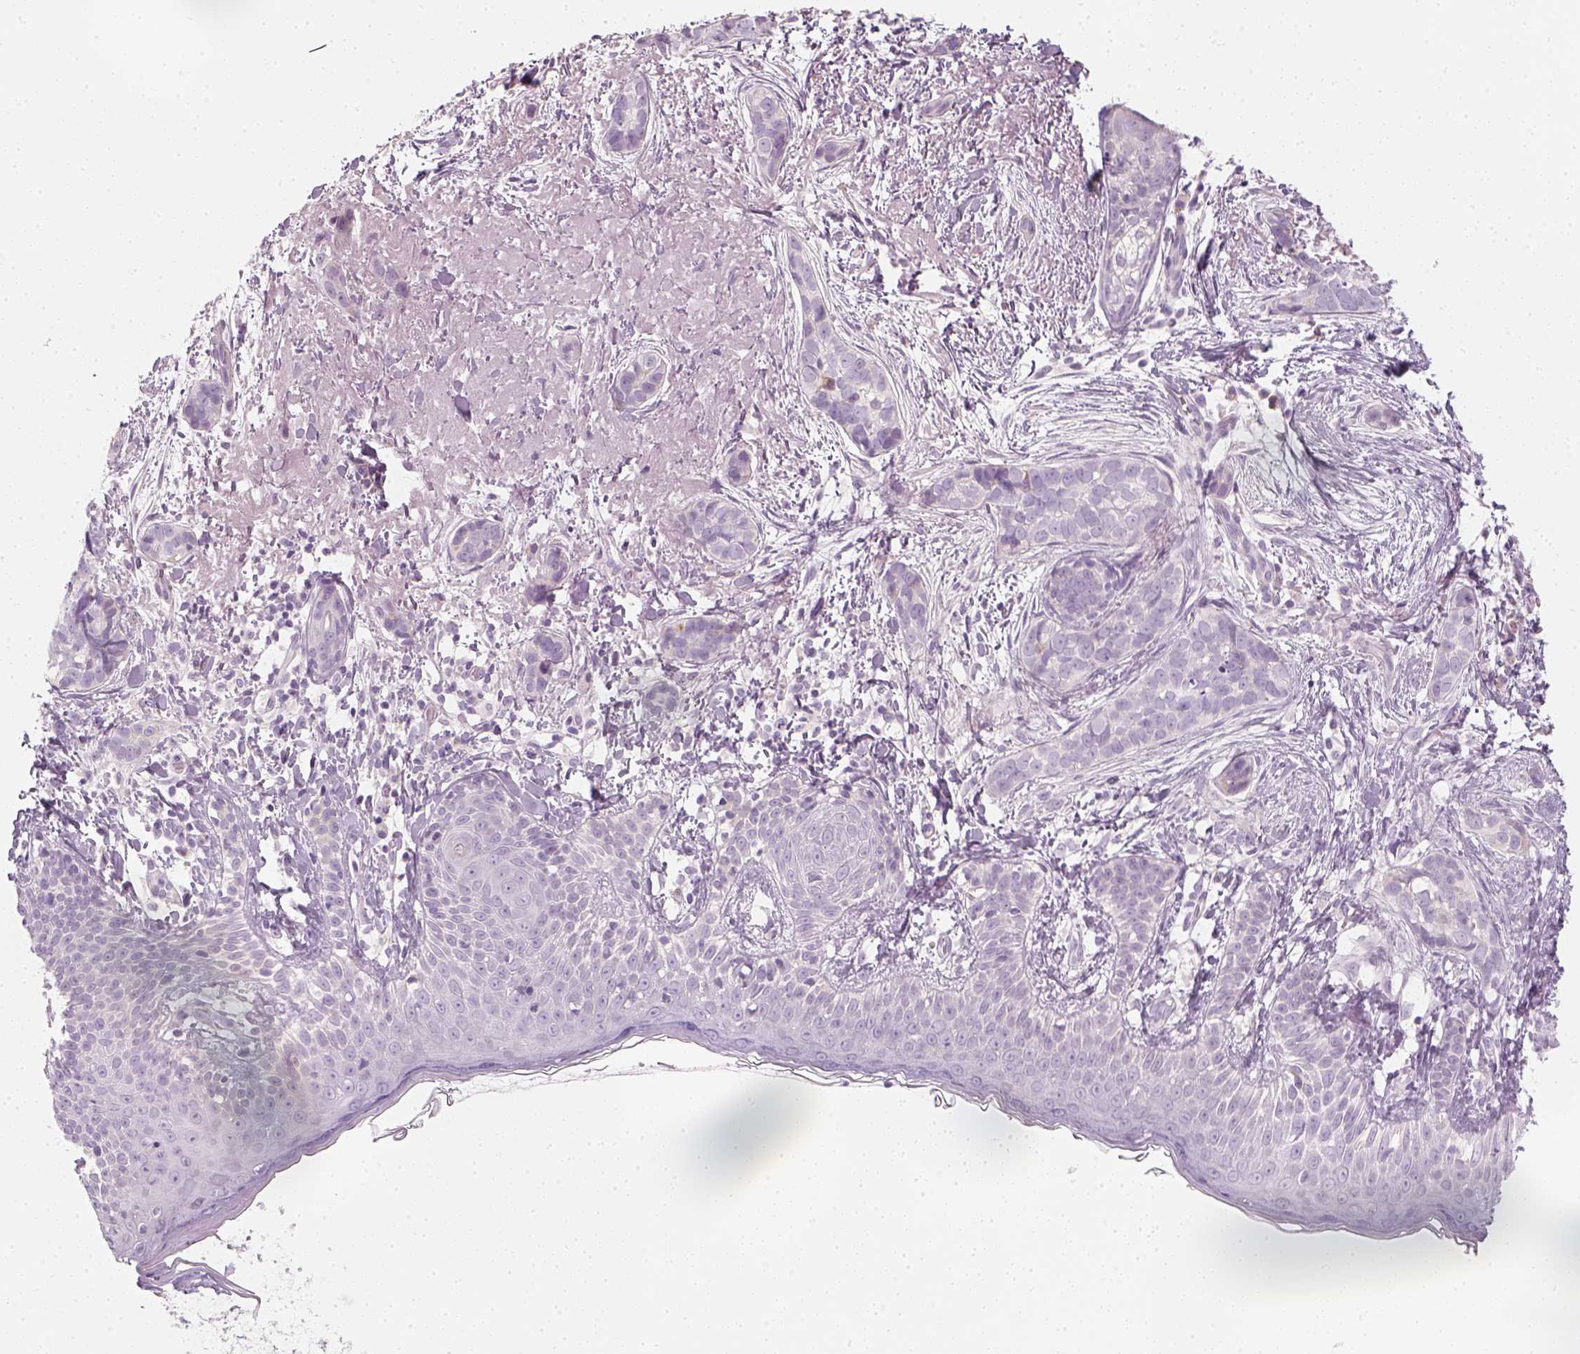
{"staining": {"intensity": "negative", "quantity": "none", "location": "none"}, "tissue": "skin cancer", "cell_type": "Tumor cells", "image_type": "cancer", "snomed": [{"axis": "morphology", "description": "Basal cell carcinoma"}, {"axis": "topography", "description": "Skin"}], "caption": "The image displays no significant staining in tumor cells of skin cancer.", "gene": "PRAME", "patient": {"sex": "male", "age": 87}}